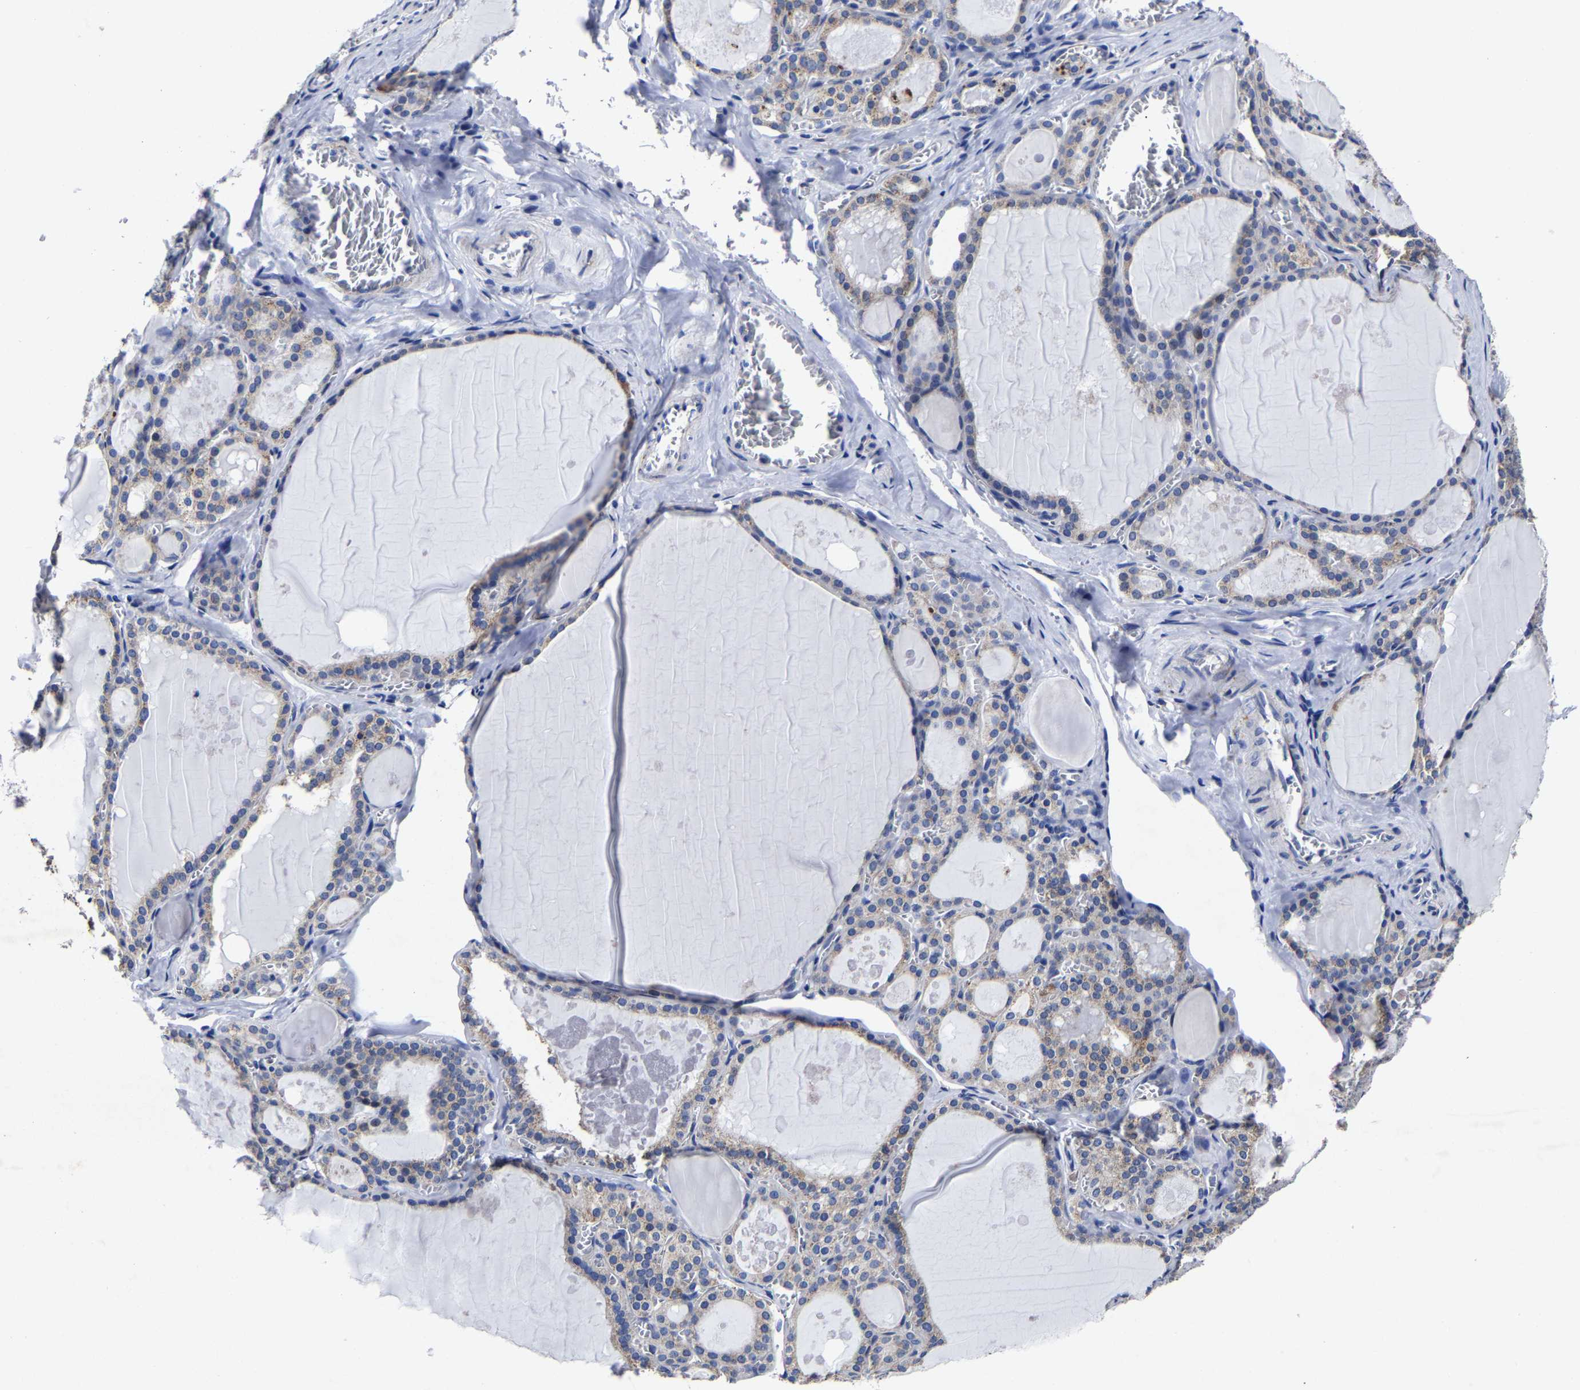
{"staining": {"intensity": "weak", "quantity": "25%-75%", "location": "cytoplasmic/membranous"}, "tissue": "thyroid gland", "cell_type": "Glandular cells", "image_type": "normal", "snomed": [{"axis": "morphology", "description": "Normal tissue, NOS"}, {"axis": "topography", "description": "Thyroid gland"}], "caption": "Immunohistochemical staining of normal thyroid gland exhibits weak cytoplasmic/membranous protein staining in approximately 25%-75% of glandular cells.", "gene": "AASS", "patient": {"sex": "male", "age": 56}}